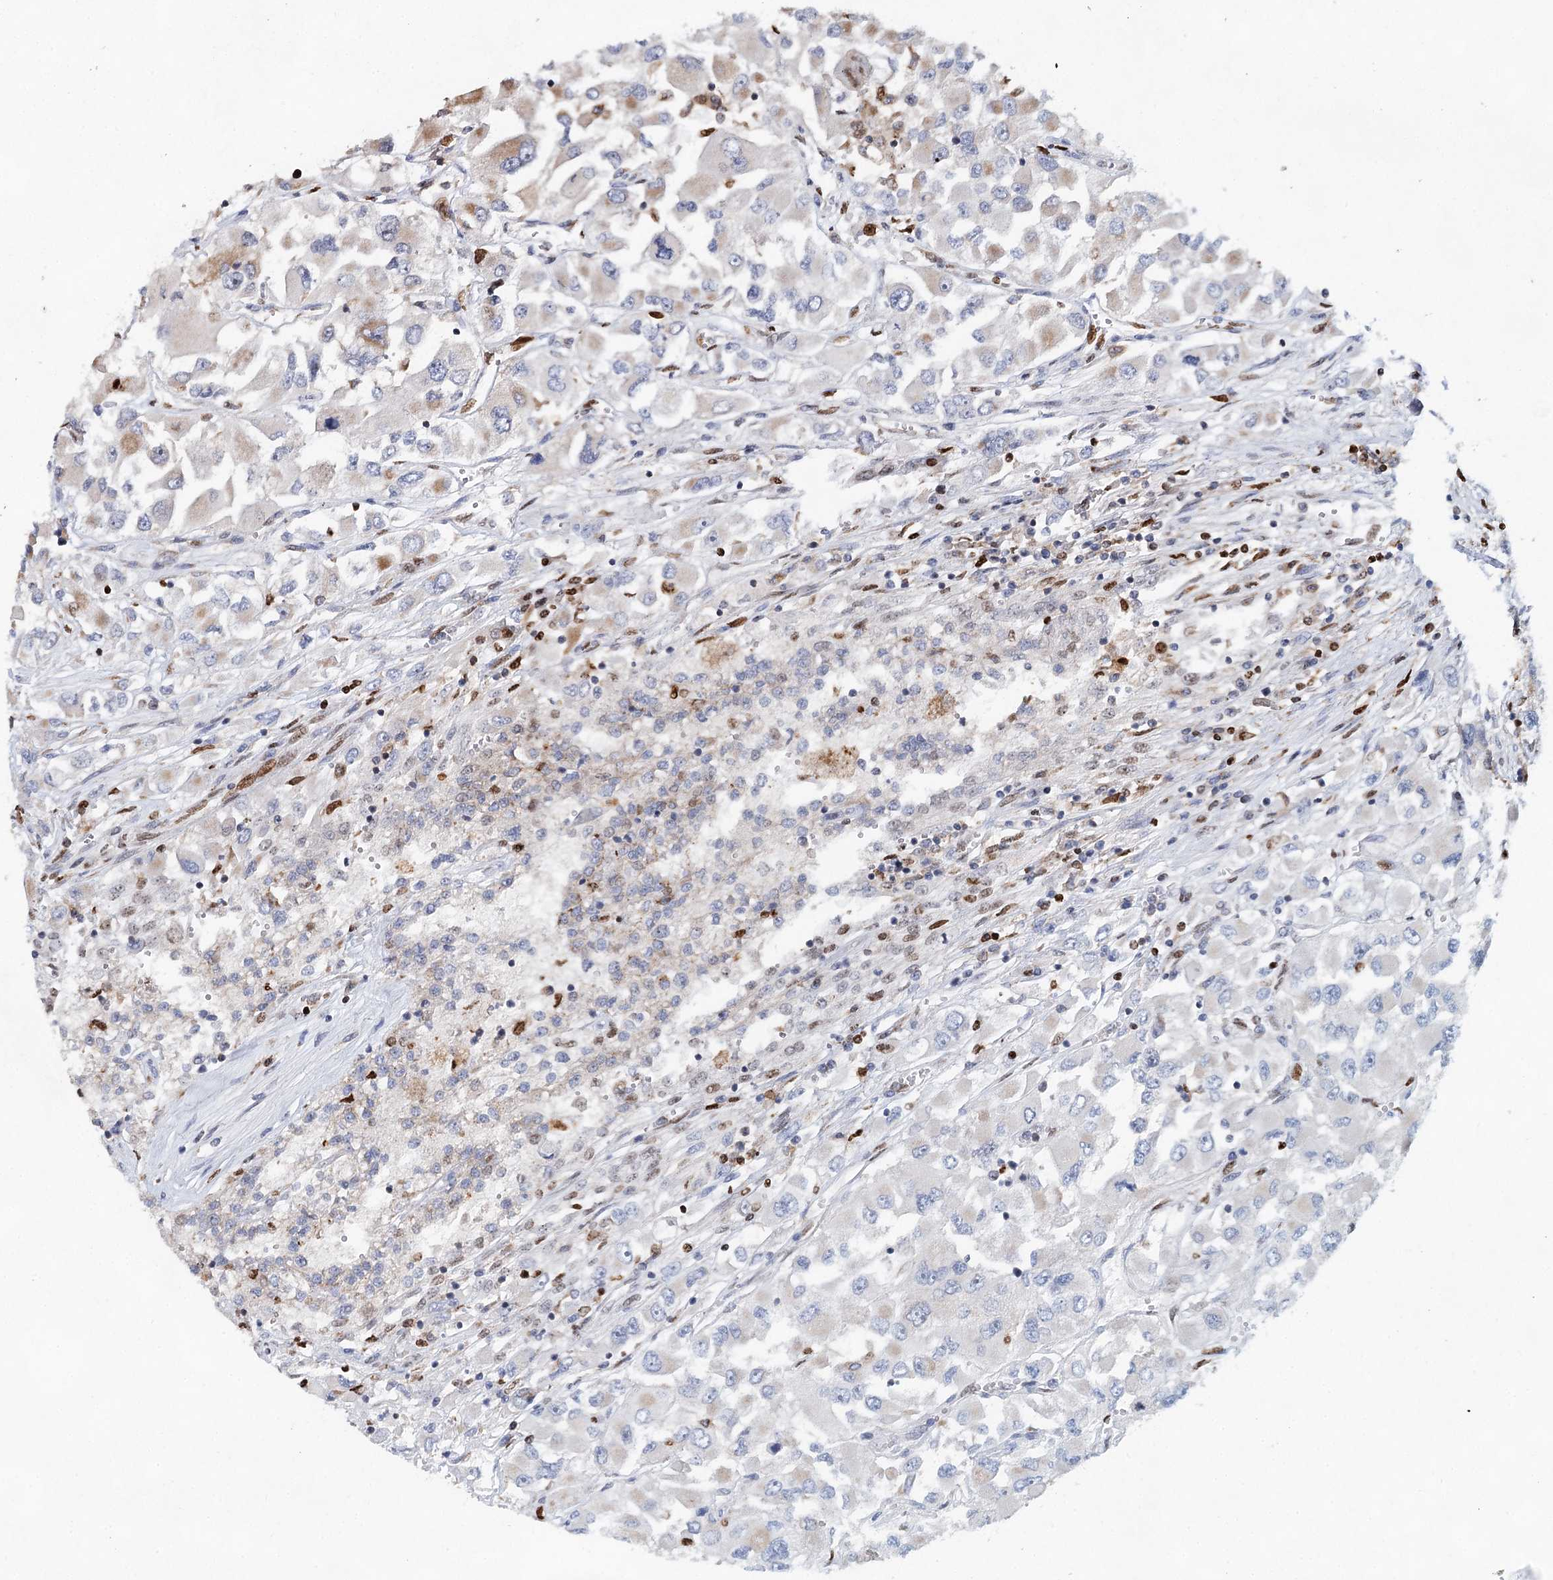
{"staining": {"intensity": "moderate", "quantity": "<25%", "location": "cytoplasmic/membranous"}, "tissue": "renal cancer", "cell_type": "Tumor cells", "image_type": "cancer", "snomed": [{"axis": "morphology", "description": "Adenocarcinoma, NOS"}, {"axis": "topography", "description": "Kidney"}], "caption": "Immunohistochemical staining of human adenocarcinoma (renal) exhibits moderate cytoplasmic/membranous protein expression in approximately <25% of tumor cells.", "gene": "XPO6", "patient": {"sex": "female", "age": 52}}